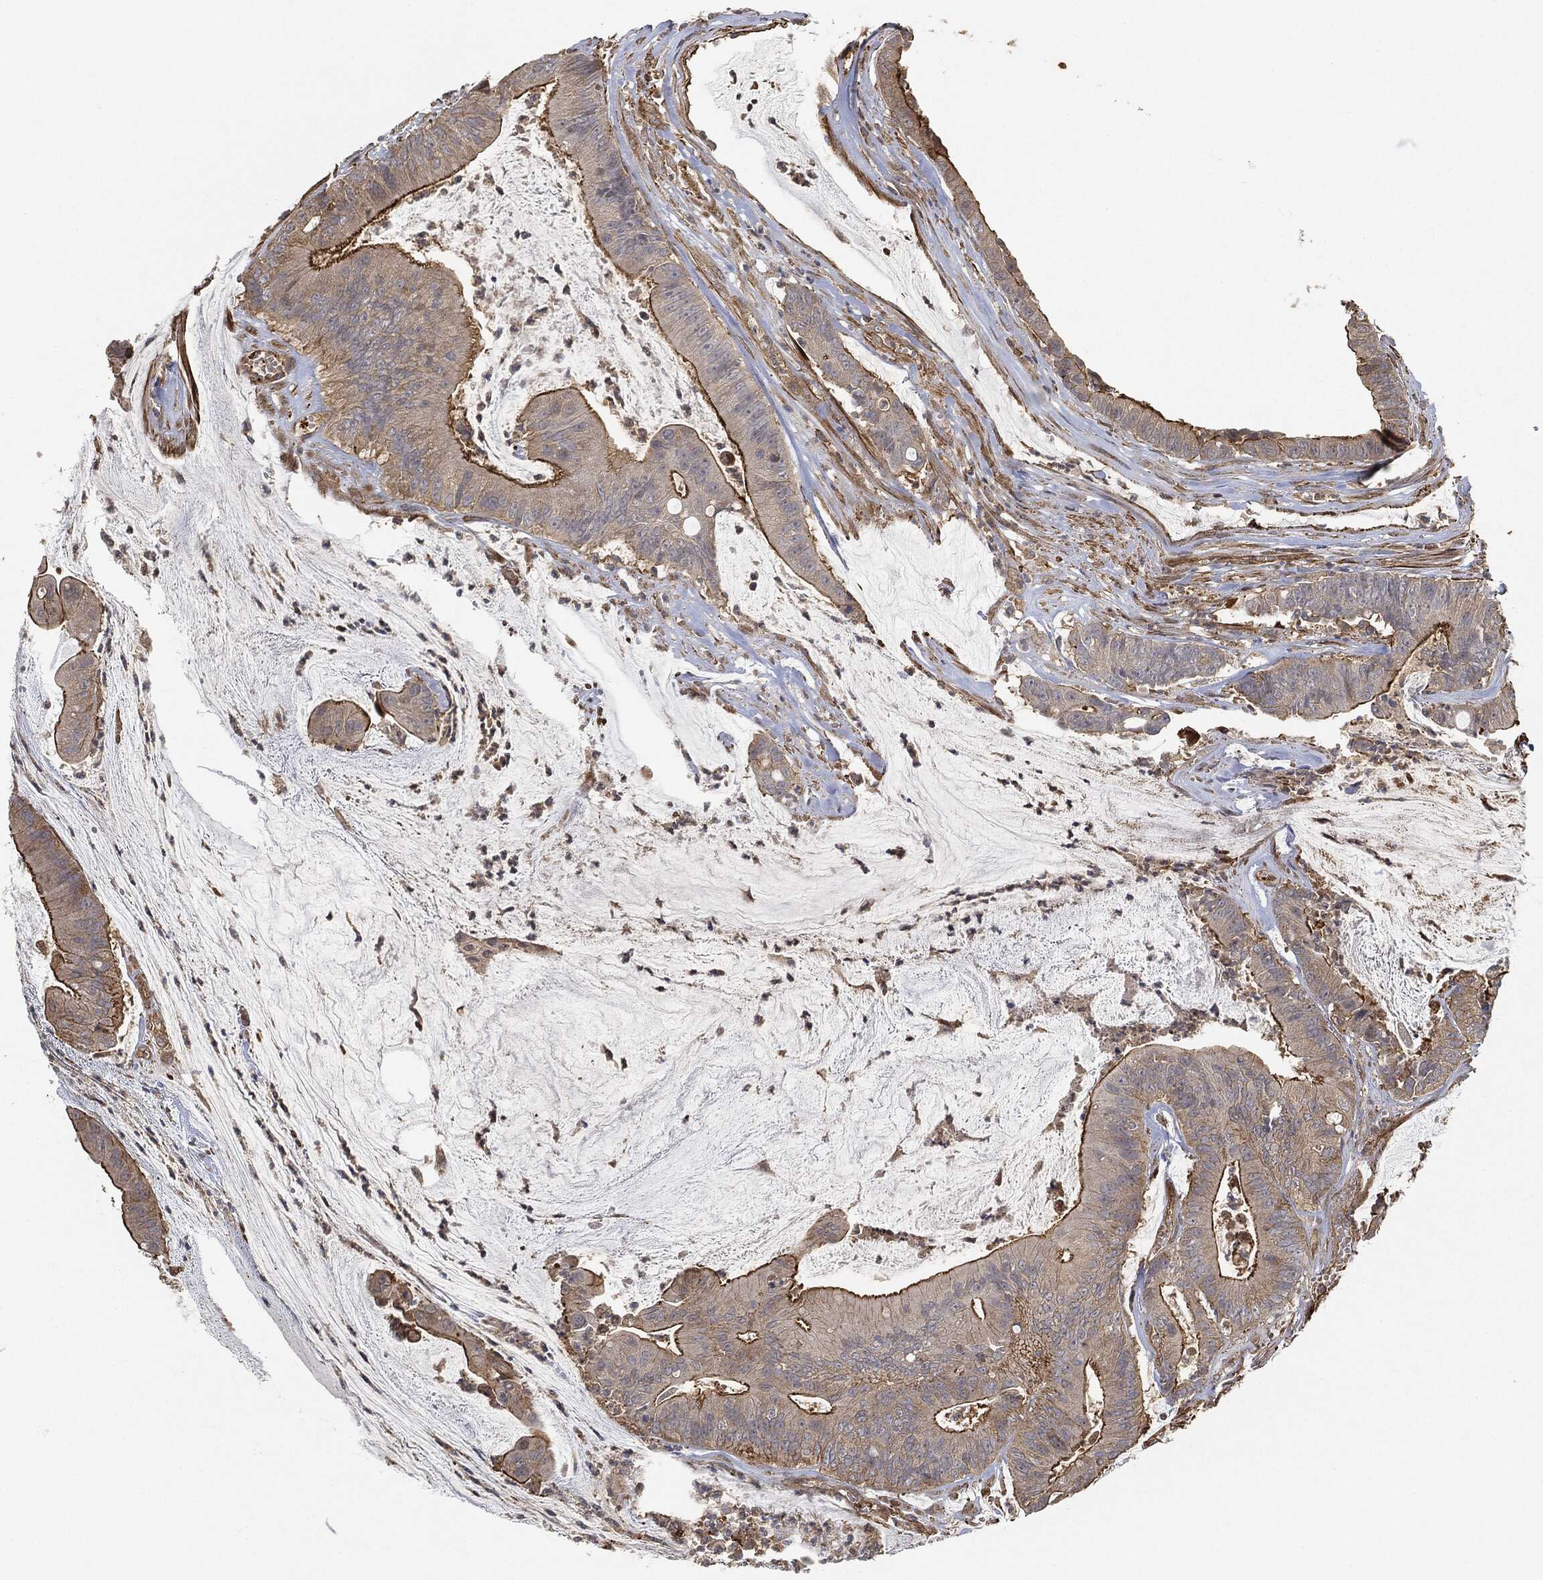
{"staining": {"intensity": "strong", "quantity": ">75%", "location": "cytoplasmic/membranous"}, "tissue": "colorectal cancer", "cell_type": "Tumor cells", "image_type": "cancer", "snomed": [{"axis": "morphology", "description": "Adenocarcinoma, NOS"}, {"axis": "topography", "description": "Colon"}], "caption": "Adenocarcinoma (colorectal) stained with IHC demonstrates strong cytoplasmic/membranous staining in about >75% of tumor cells. Using DAB (3,3'-diaminobenzidine) (brown) and hematoxylin (blue) stains, captured at high magnification using brightfield microscopy.", "gene": "TPT1", "patient": {"sex": "female", "age": 69}}